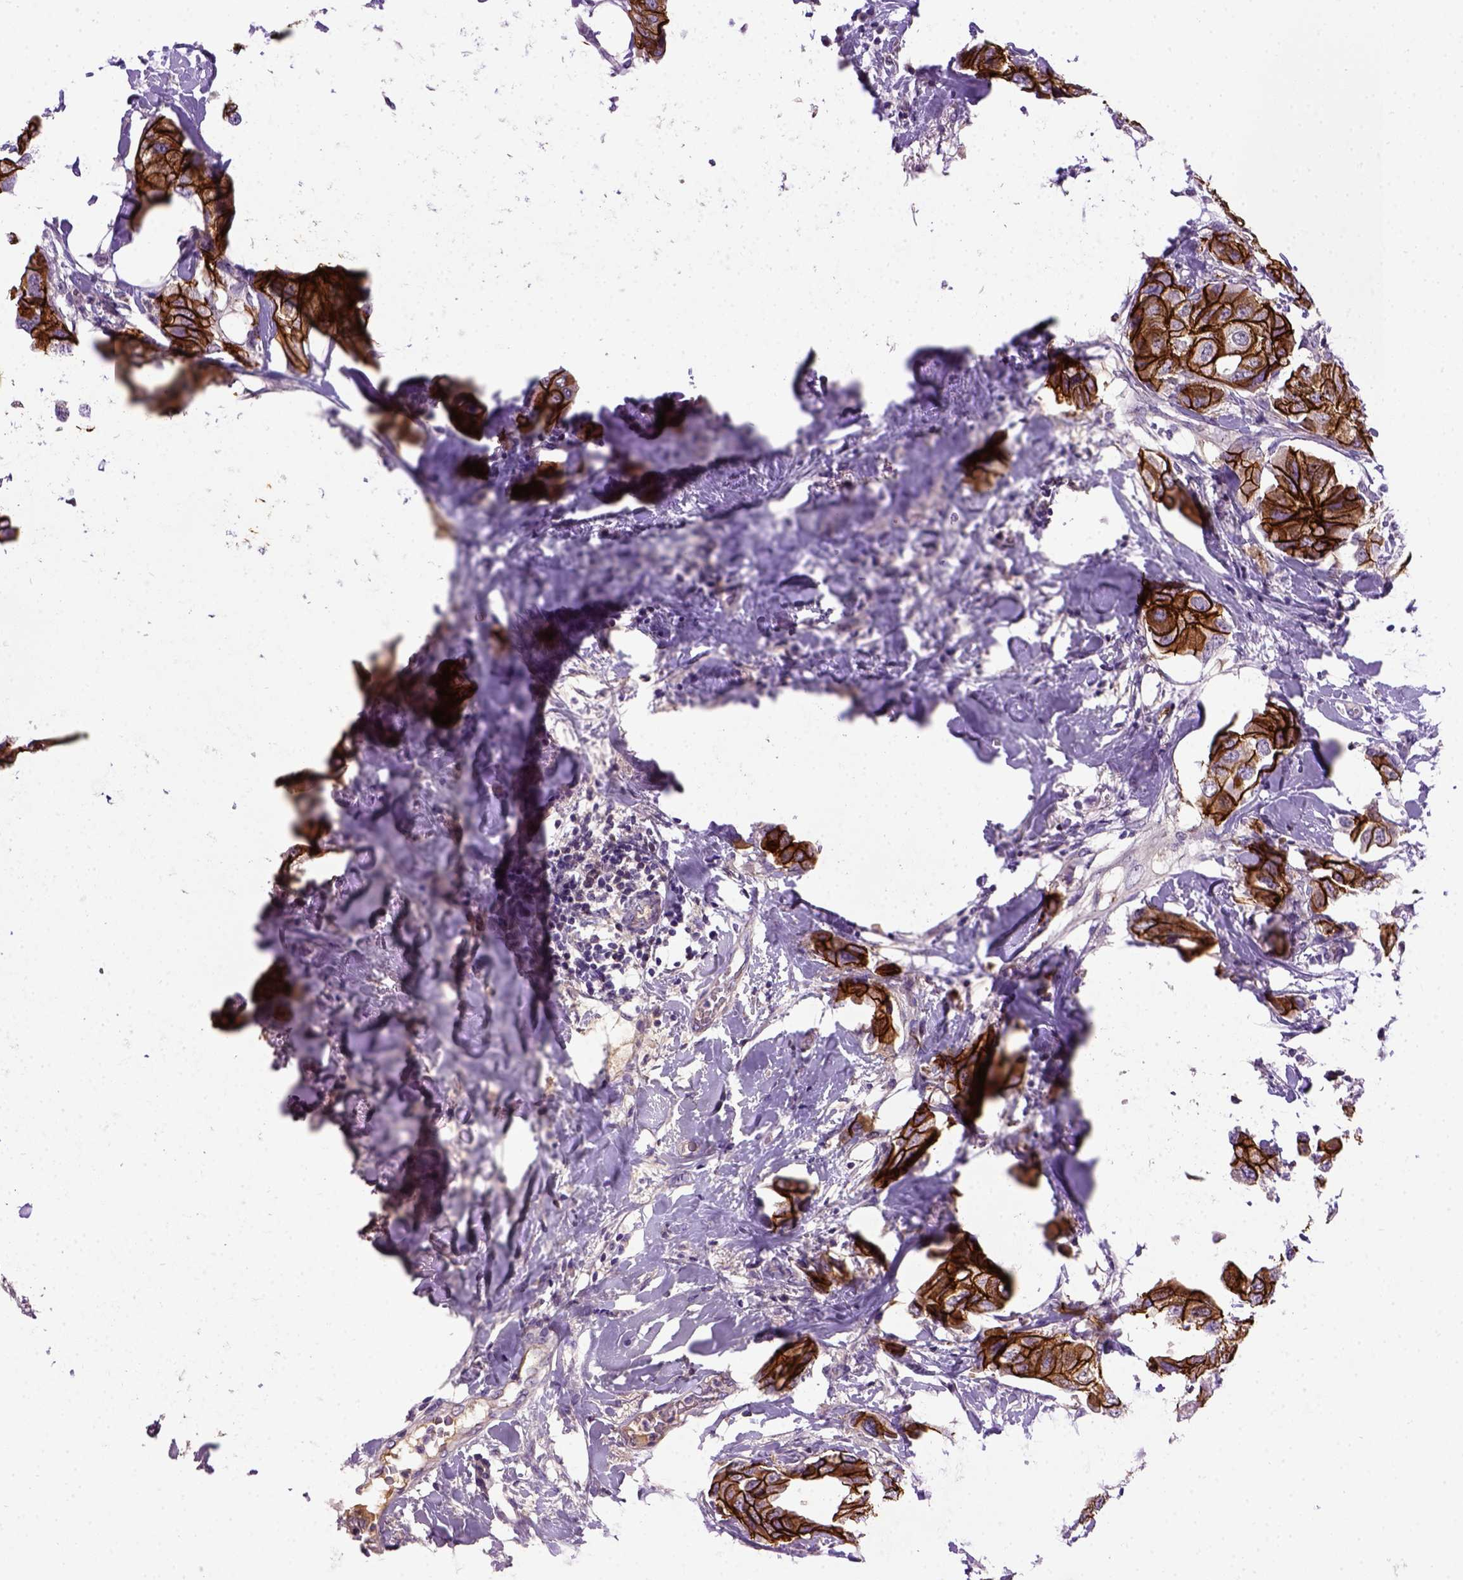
{"staining": {"intensity": "strong", "quantity": ">75%", "location": "cytoplasmic/membranous"}, "tissue": "breast cancer", "cell_type": "Tumor cells", "image_type": "cancer", "snomed": [{"axis": "morphology", "description": "Normal tissue, NOS"}, {"axis": "morphology", "description": "Duct carcinoma"}, {"axis": "topography", "description": "Breast"}], "caption": "This is a photomicrograph of immunohistochemistry (IHC) staining of breast infiltrating ductal carcinoma, which shows strong positivity in the cytoplasmic/membranous of tumor cells.", "gene": "CDH1", "patient": {"sex": "female", "age": 40}}